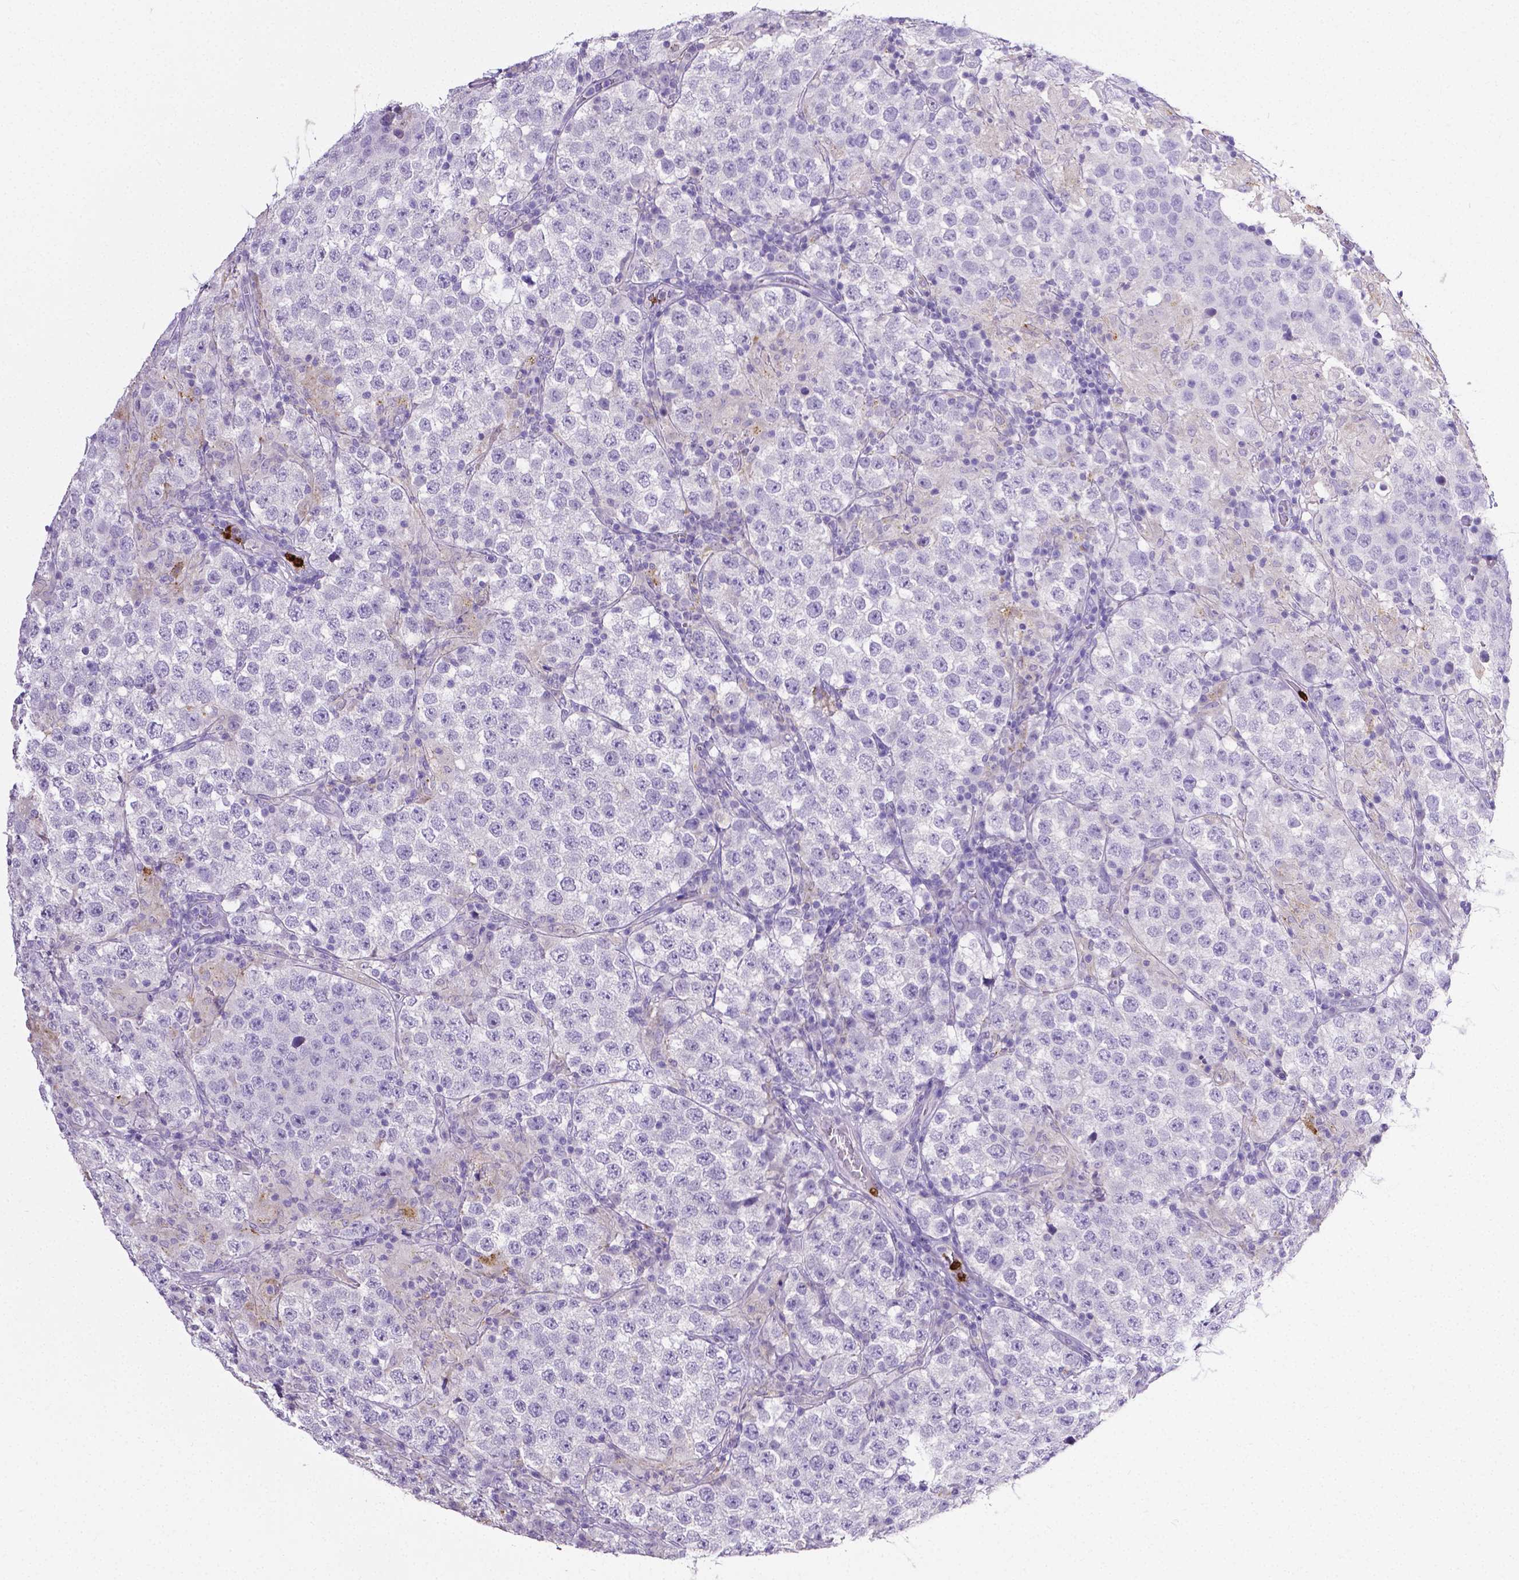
{"staining": {"intensity": "negative", "quantity": "none", "location": "none"}, "tissue": "testis cancer", "cell_type": "Tumor cells", "image_type": "cancer", "snomed": [{"axis": "morphology", "description": "Seminoma, NOS"}, {"axis": "morphology", "description": "Carcinoma, Embryonal, NOS"}, {"axis": "topography", "description": "Testis"}], "caption": "Protein analysis of testis cancer exhibits no significant staining in tumor cells. Brightfield microscopy of immunohistochemistry stained with DAB (brown) and hematoxylin (blue), captured at high magnification.", "gene": "MMP9", "patient": {"sex": "male", "age": 41}}